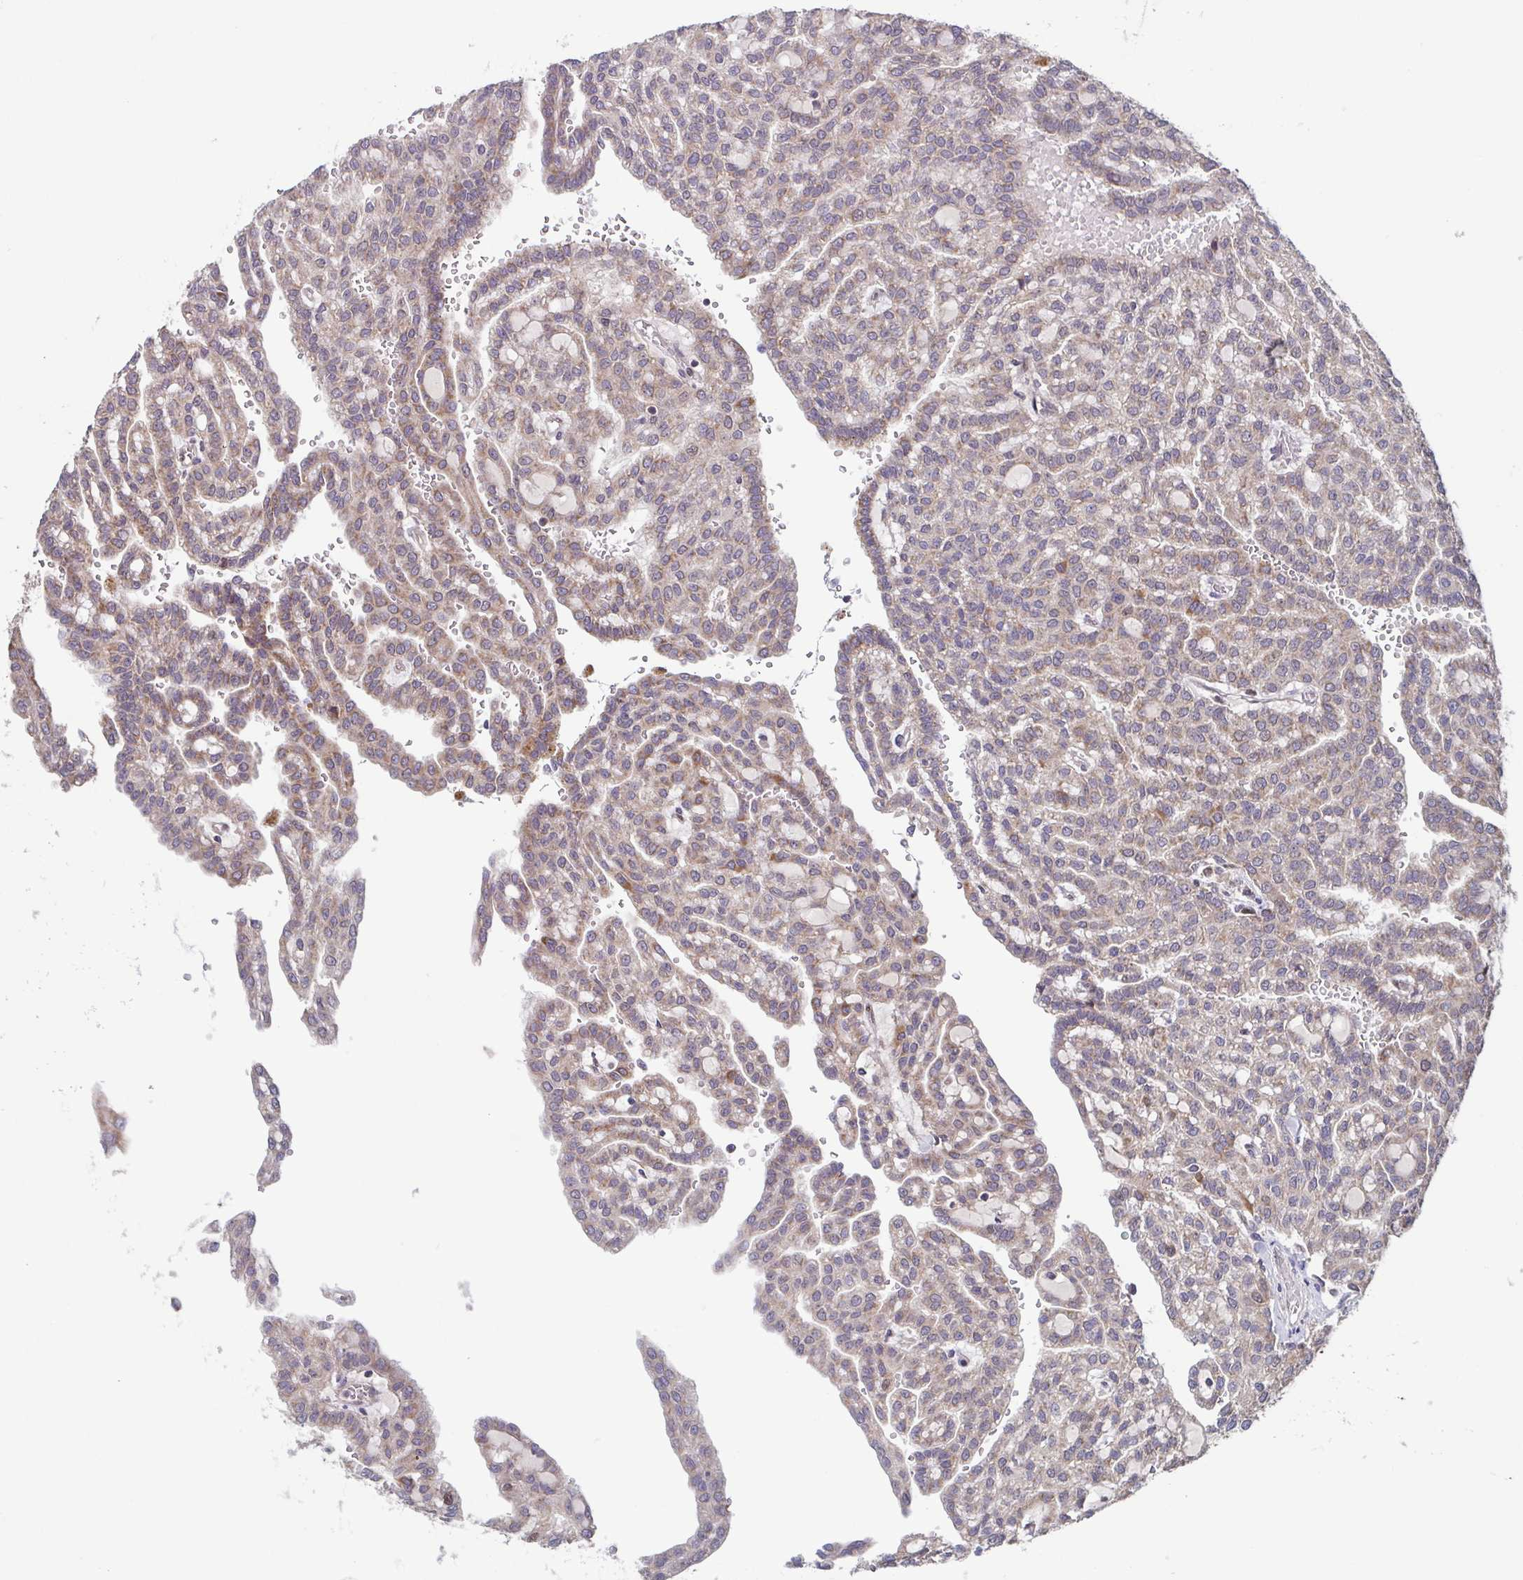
{"staining": {"intensity": "weak", "quantity": "25%-75%", "location": "cytoplasmic/membranous"}, "tissue": "renal cancer", "cell_type": "Tumor cells", "image_type": "cancer", "snomed": [{"axis": "morphology", "description": "Adenocarcinoma, NOS"}, {"axis": "topography", "description": "Kidney"}], "caption": "About 25%-75% of tumor cells in renal cancer show weak cytoplasmic/membranous protein expression as visualized by brown immunohistochemical staining.", "gene": "TTC19", "patient": {"sex": "male", "age": 63}}